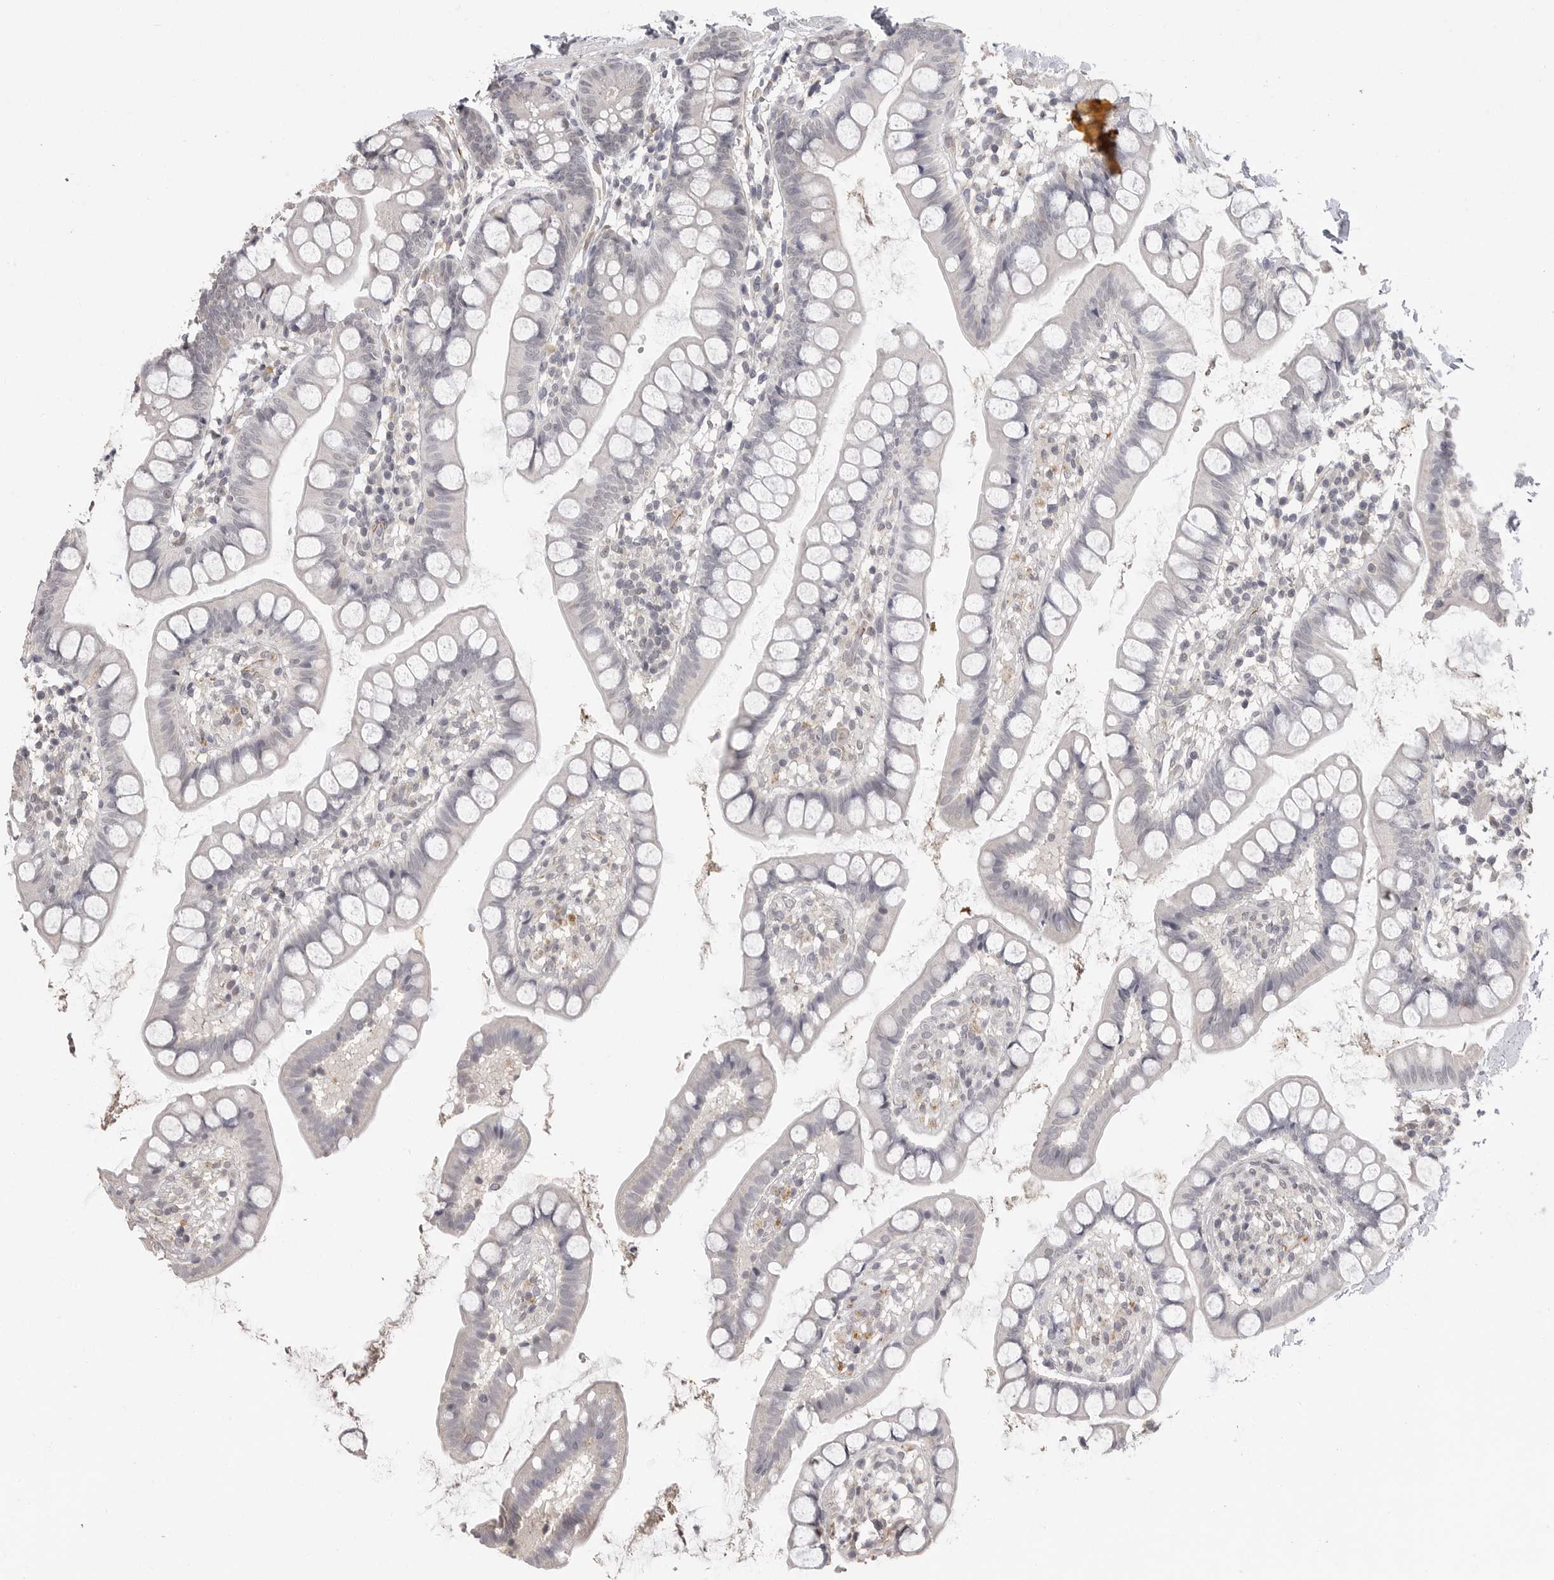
{"staining": {"intensity": "negative", "quantity": "none", "location": "none"}, "tissue": "small intestine", "cell_type": "Glandular cells", "image_type": "normal", "snomed": [{"axis": "morphology", "description": "Normal tissue, NOS"}, {"axis": "topography", "description": "Small intestine"}], "caption": "Protein analysis of benign small intestine displays no significant positivity in glandular cells.", "gene": "PLEKHF1", "patient": {"sex": "female", "age": 84}}